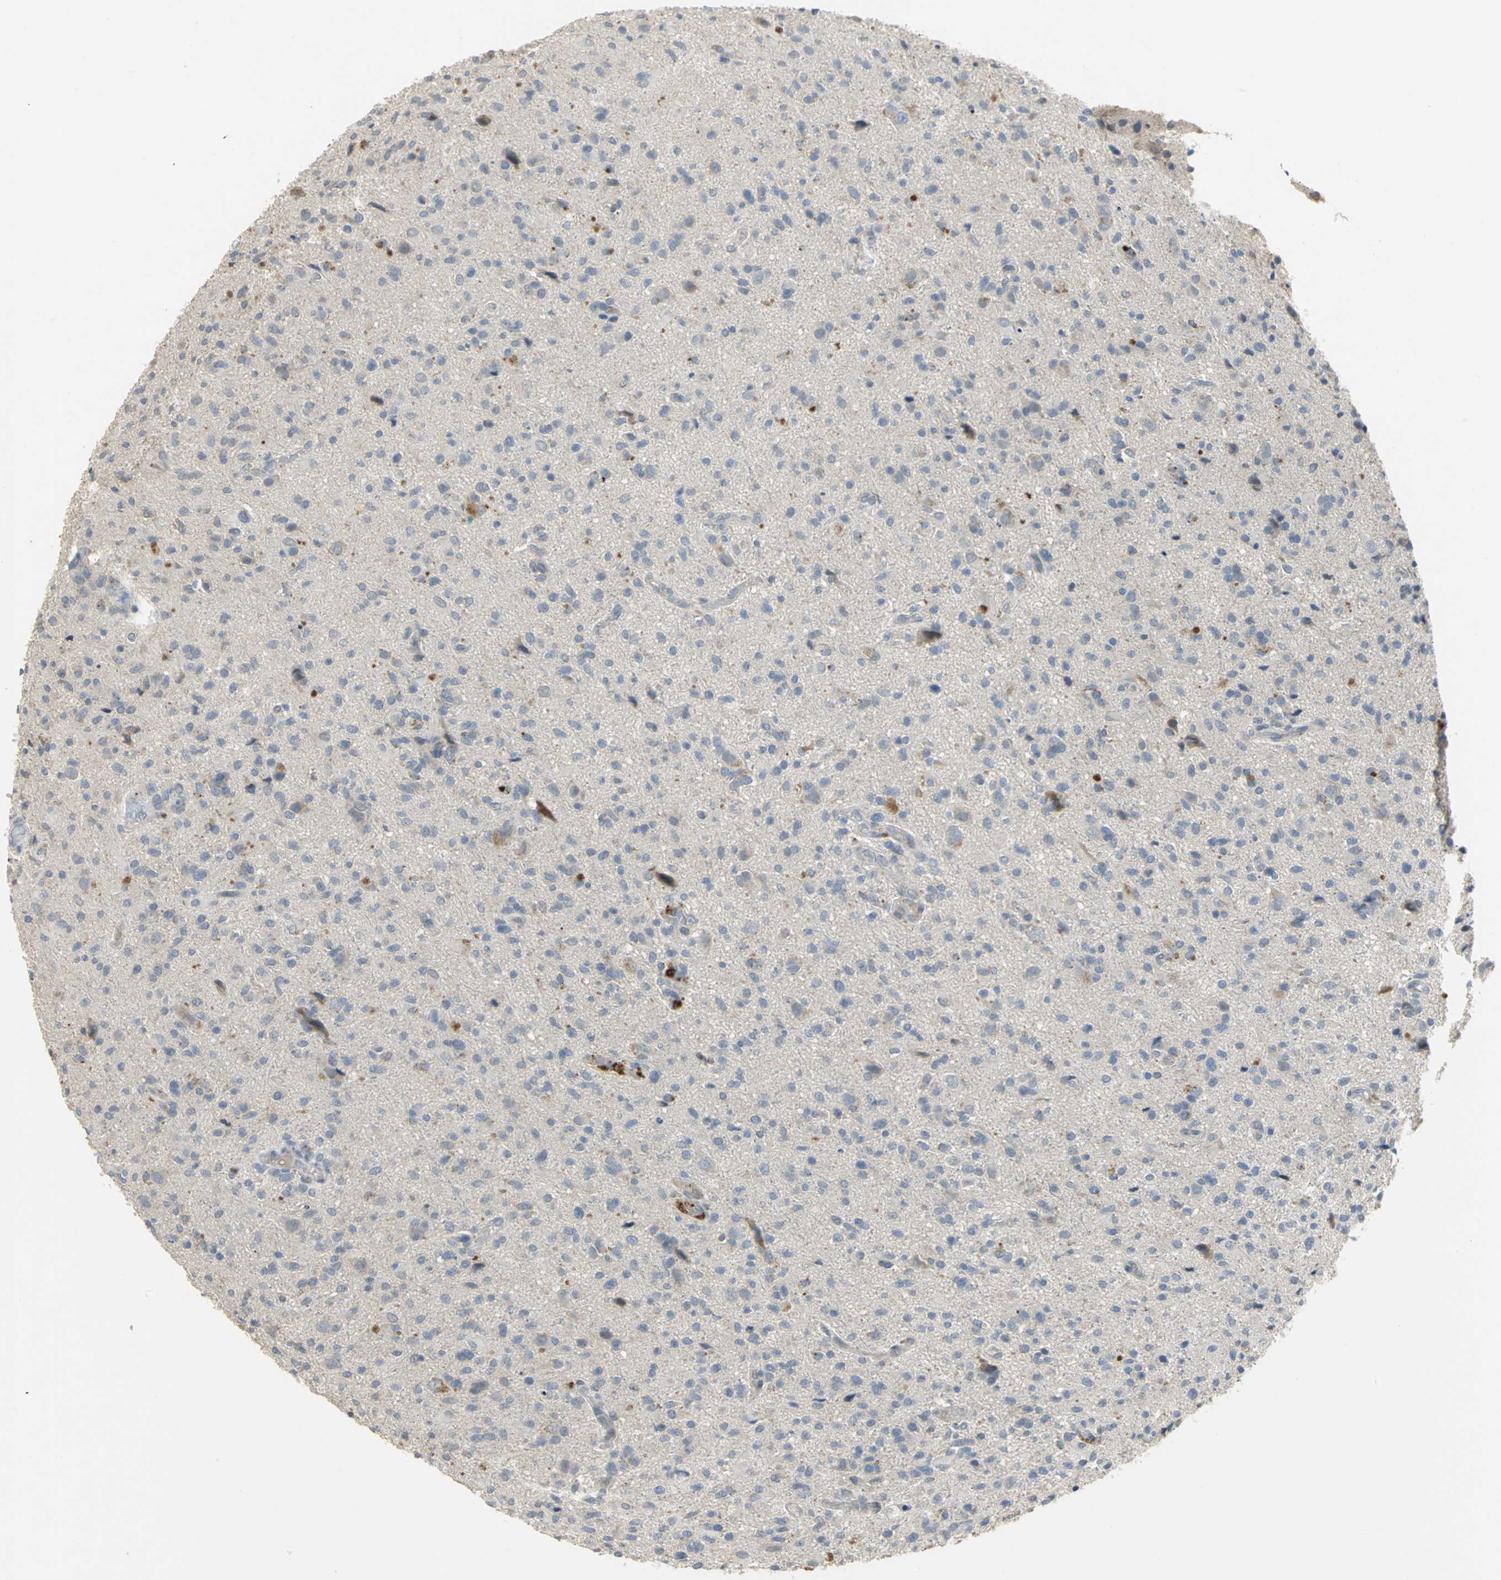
{"staining": {"intensity": "weak", "quantity": "<25%", "location": "cytoplasmic/membranous"}, "tissue": "glioma", "cell_type": "Tumor cells", "image_type": "cancer", "snomed": [{"axis": "morphology", "description": "Glioma, malignant, High grade"}, {"axis": "topography", "description": "Brain"}], "caption": "Photomicrograph shows no significant protein staining in tumor cells of high-grade glioma (malignant).", "gene": "IL17RB", "patient": {"sex": "male", "age": 71}}